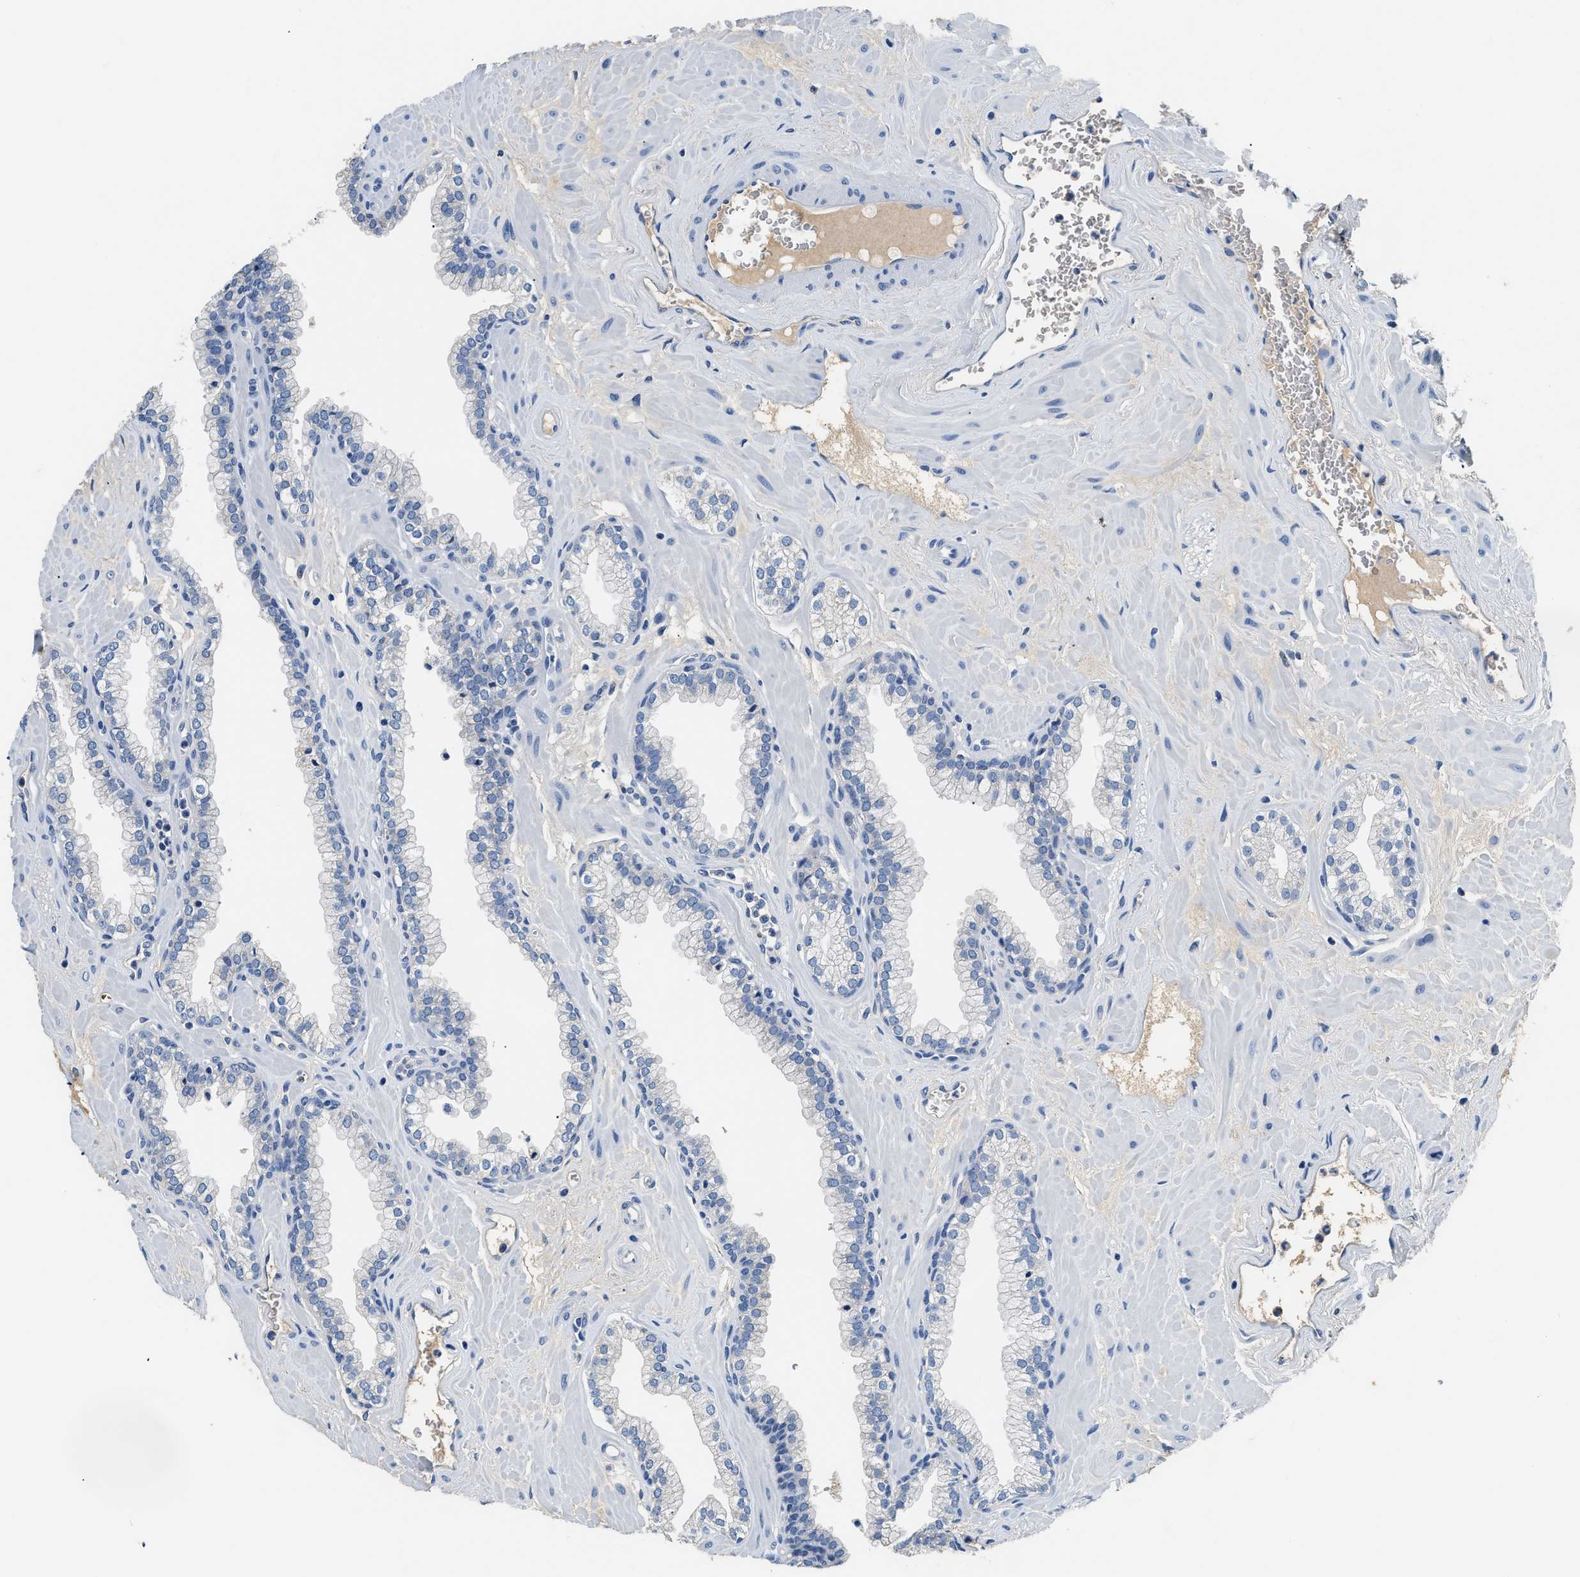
{"staining": {"intensity": "negative", "quantity": "none", "location": "none"}, "tissue": "prostate", "cell_type": "Glandular cells", "image_type": "normal", "snomed": [{"axis": "morphology", "description": "Normal tissue, NOS"}, {"axis": "morphology", "description": "Urothelial carcinoma, Low grade"}, {"axis": "topography", "description": "Urinary bladder"}, {"axis": "topography", "description": "Prostate"}], "caption": "IHC histopathology image of normal prostate: prostate stained with DAB displays no significant protein expression in glandular cells.", "gene": "PCK2", "patient": {"sex": "male", "age": 60}}